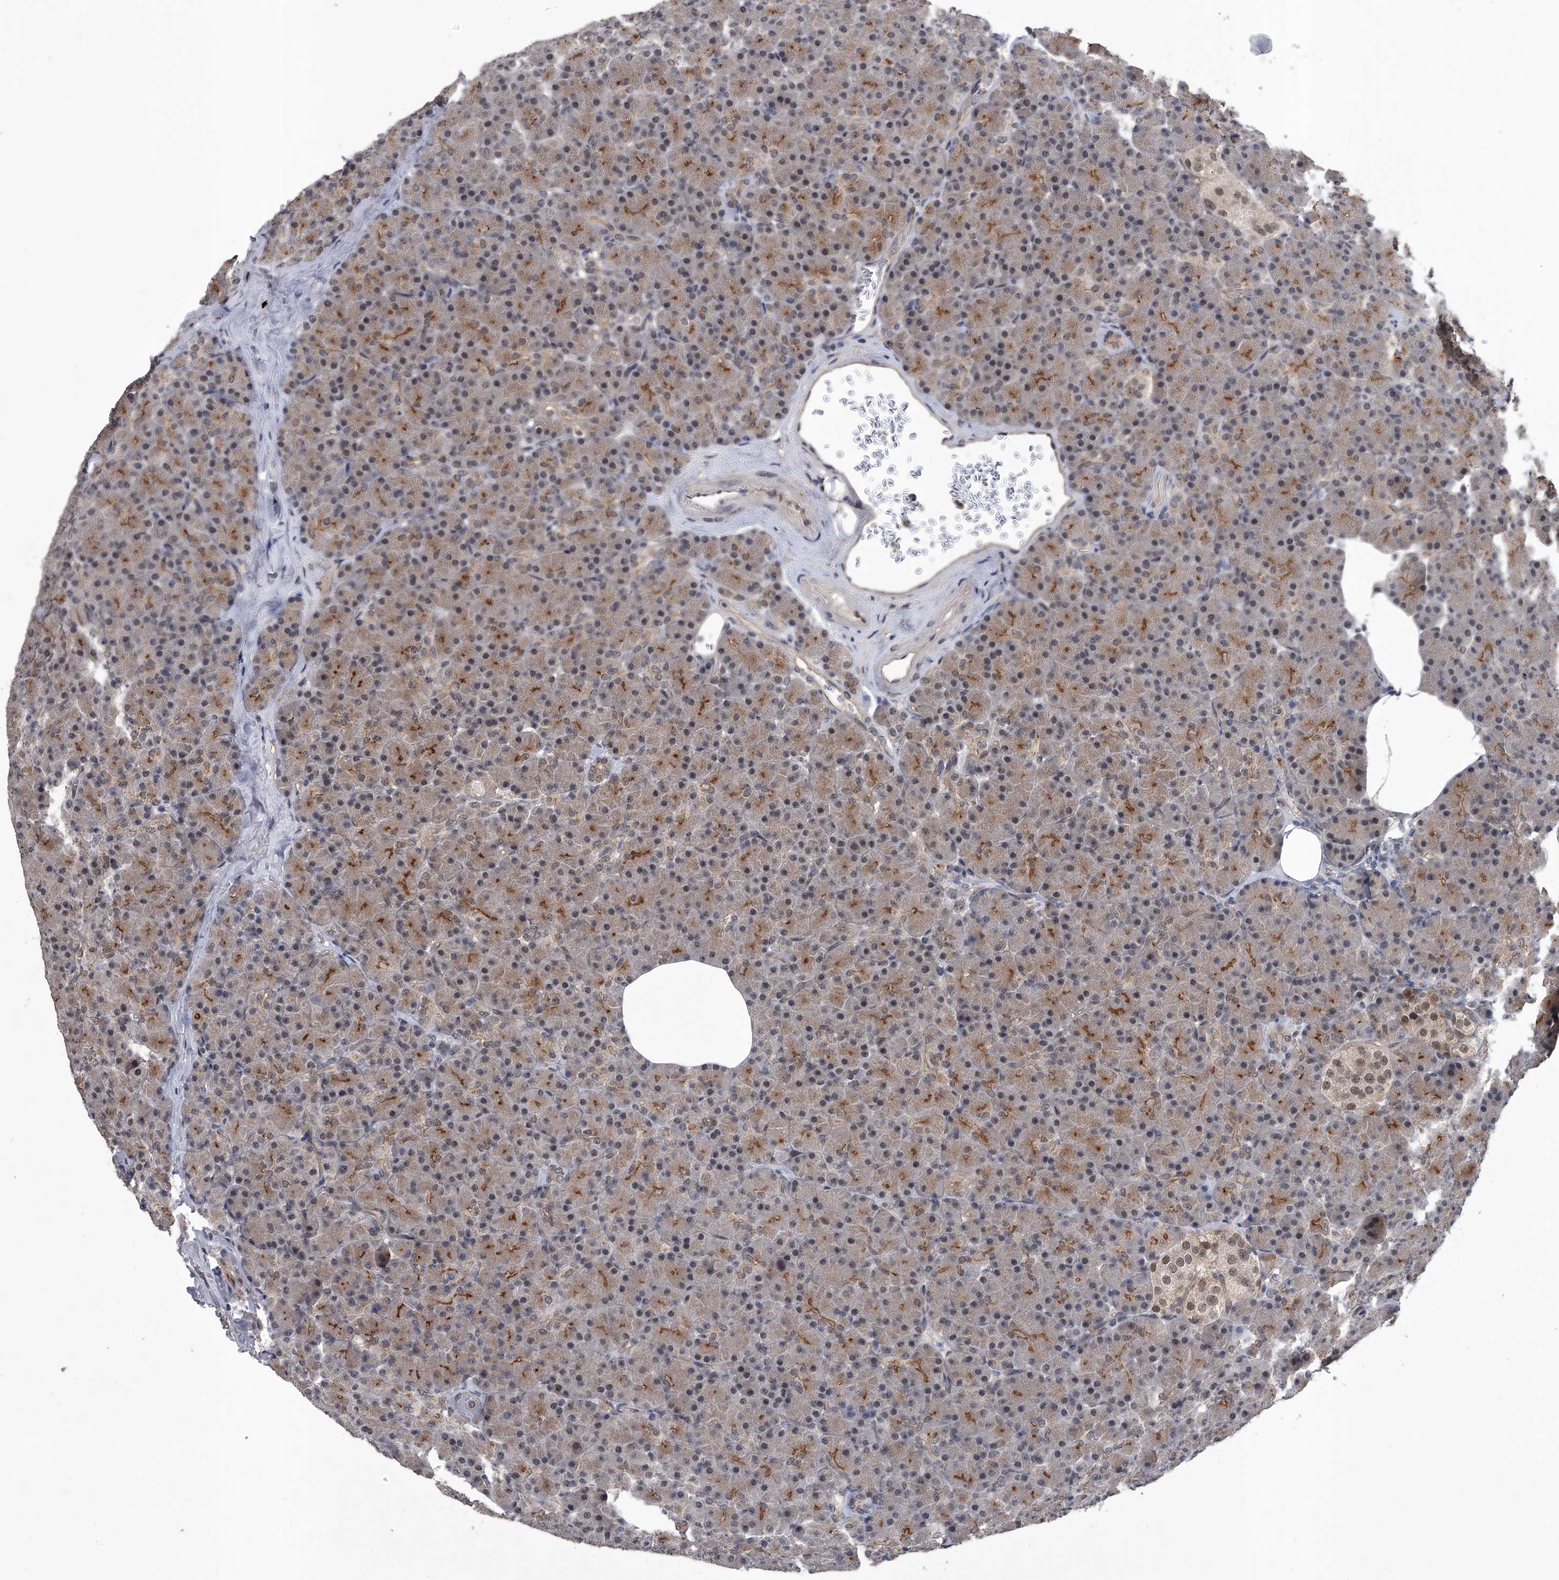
{"staining": {"intensity": "moderate", "quantity": ">75%", "location": "cytoplasmic/membranous,nuclear"}, "tissue": "pancreas", "cell_type": "Exocrine glandular cells", "image_type": "normal", "snomed": [{"axis": "morphology", "description": "Normal tissue, NOS"}, {"axis": "topography", "description": "Pancreas"}], "caption": "This histopathology image exhibits immunohistochemistry staining of benign human pancreas, with medium moderate cytoplasmic/membranous,nuclear staining in about >75% of exocrine glandular cells.", "gene": "SLC12A8", "patient": {"sex": "female", "age": 43}}